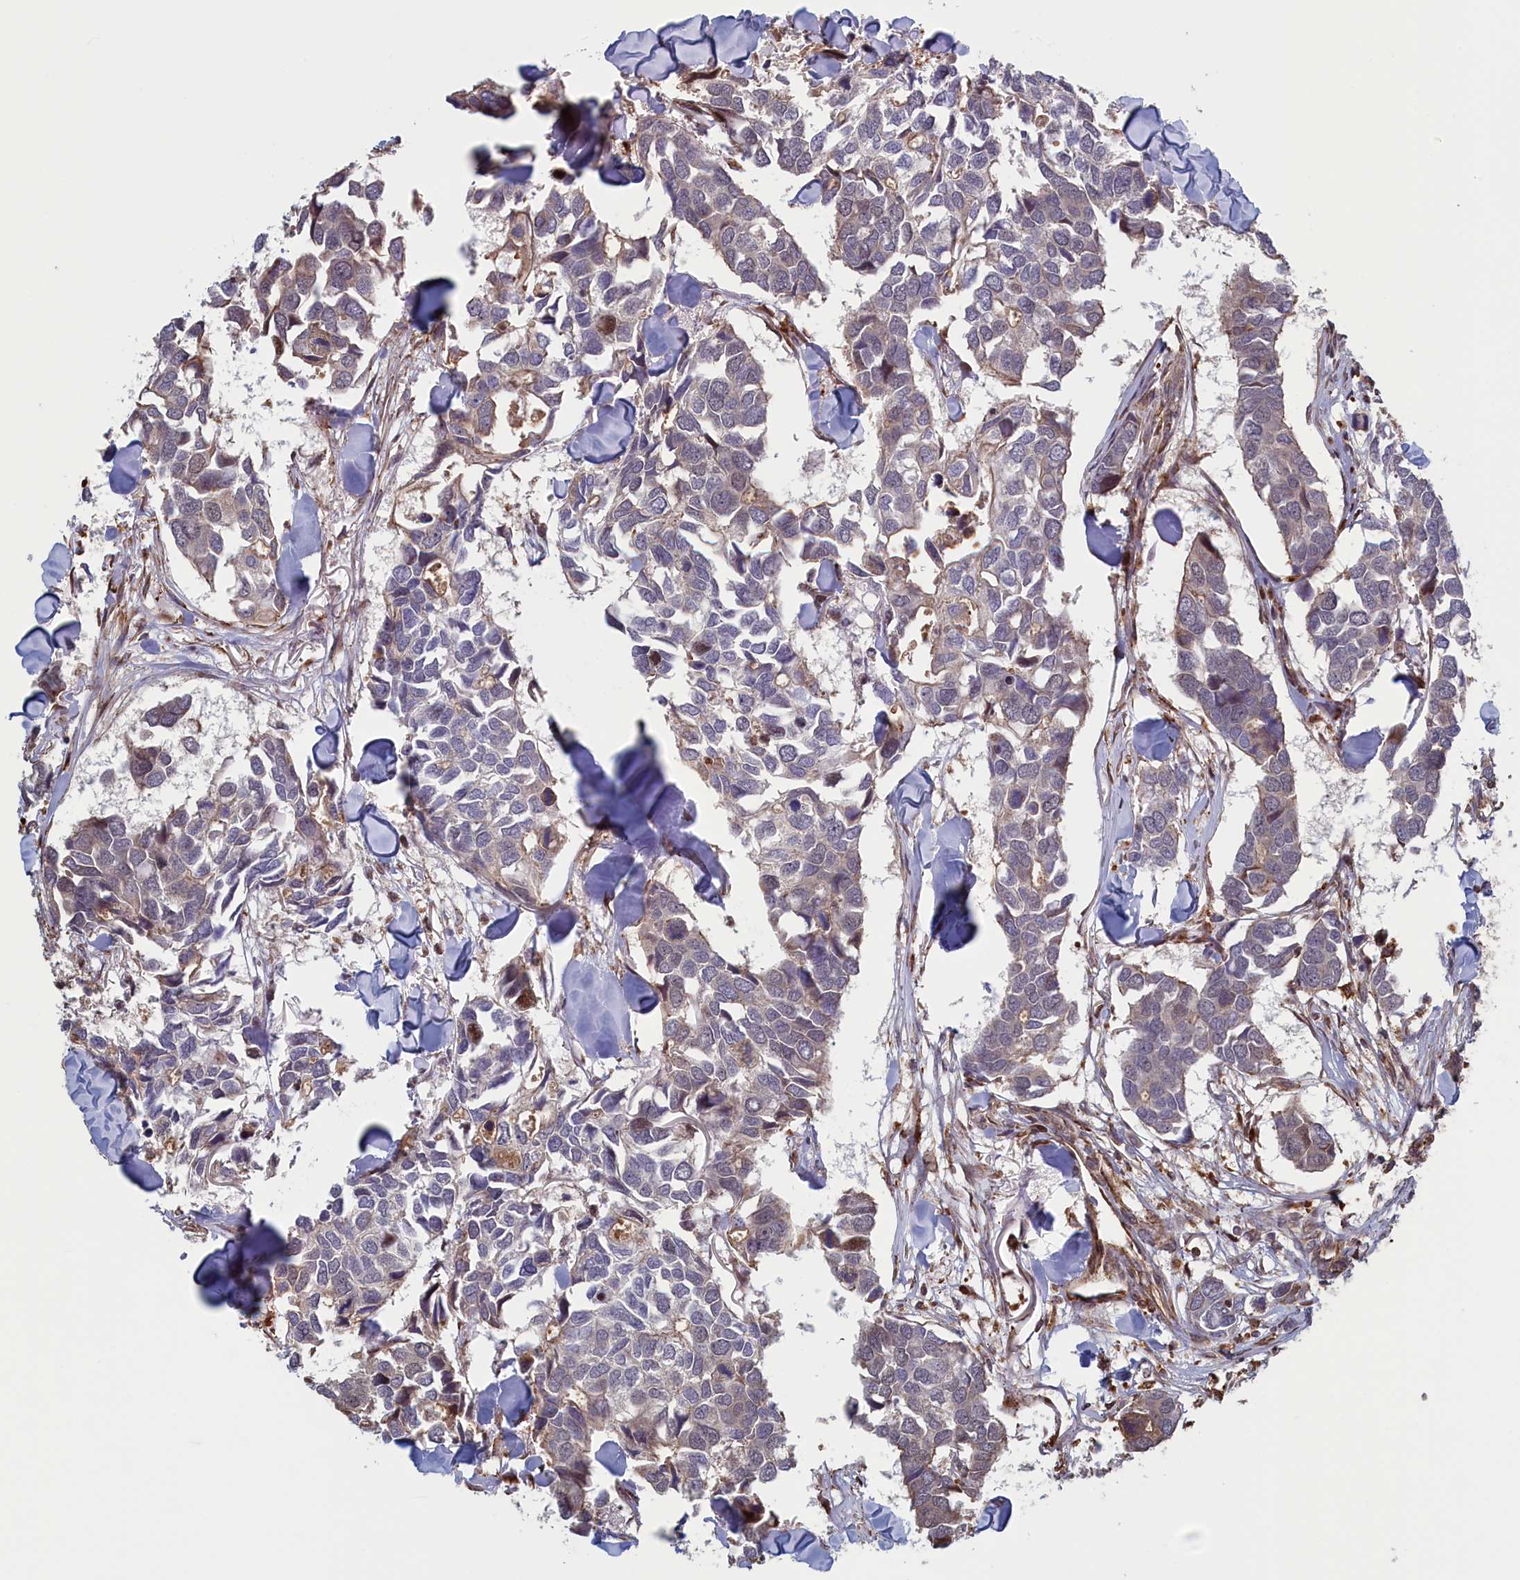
{"staining": {"intensity": "weak", "quantity": "<25%", "location": "cytoplasmic/membranous"}, "tissue": "breast cancer", "cell_type": "Tumor cells", "image_type": "cancer", "snomed": [{"axis": "morphology", "description": "Duct carcinoma"}, {"axis": "topography", "description": "Breast"}], "caption": "Breast intraductal carcinoma was stained to show a protein in brown. There is no significant staining in tumor cells.", "gene": "RILPL1", "patient": {"sex": "female", "age": 83}}